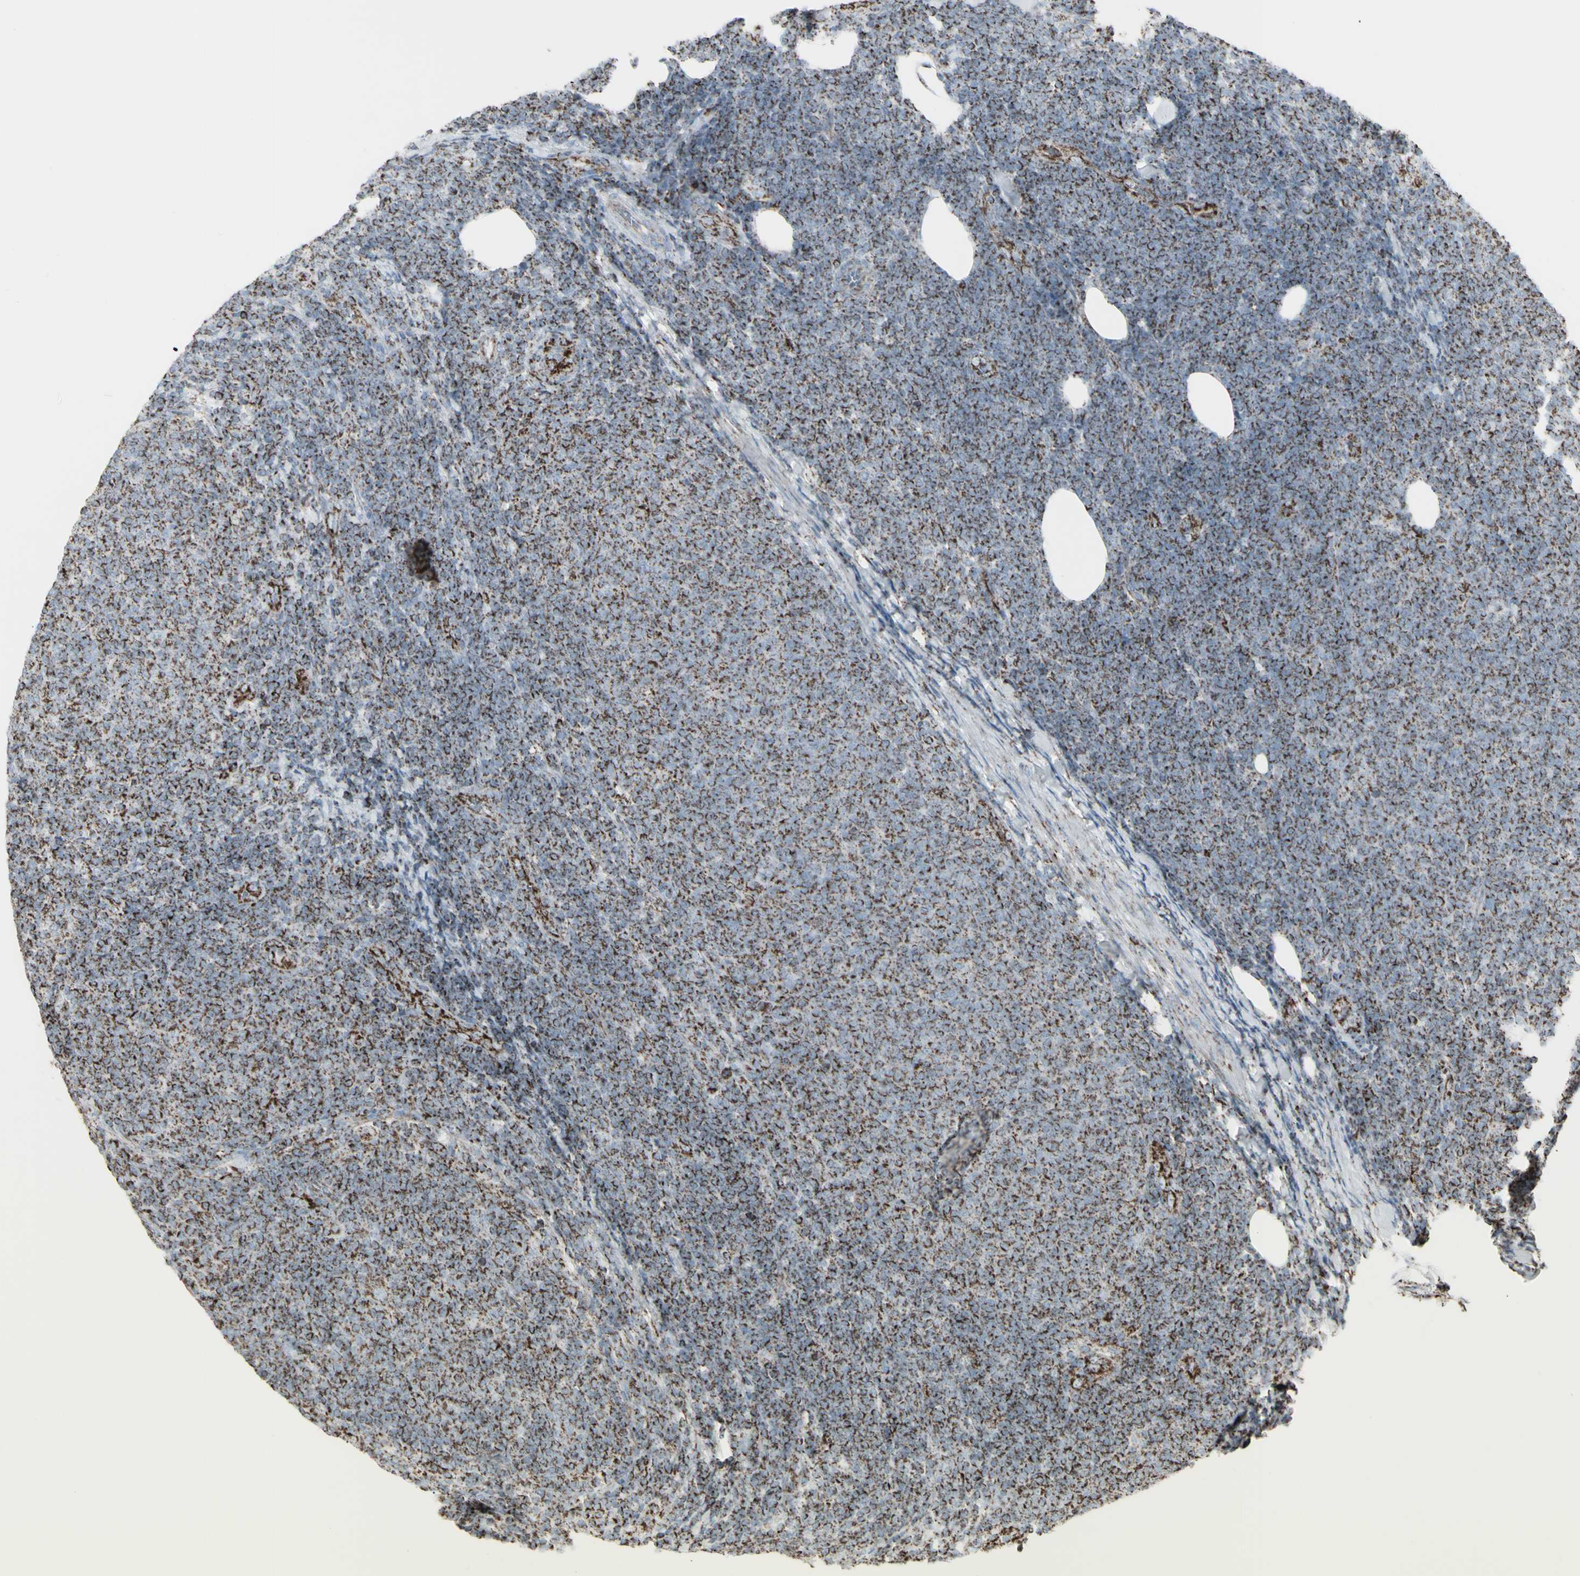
{"staining": {"intensity": "strong", "quantity": ">75%", "location": "cytoplasmic/membranous"}, "tissue": "lymphoma", "cell_type": "Tumor cells", "image_type": "cancer", "snomed": [{"axis": "morphology", "description": "Malignant lymphoma, non-Hodgkin's type, Low grade"}, {"axis": "topography", "description": "Lymph node"}], "caption": "Low-grade malignant lymphoma, non-Hodgkin's type tissue exhibits strong cytoplasmic/membranous positivity in about >75% of tumor cells", "gene": "PLGRKT", "patient": {"sex": "male", "age": 66}}